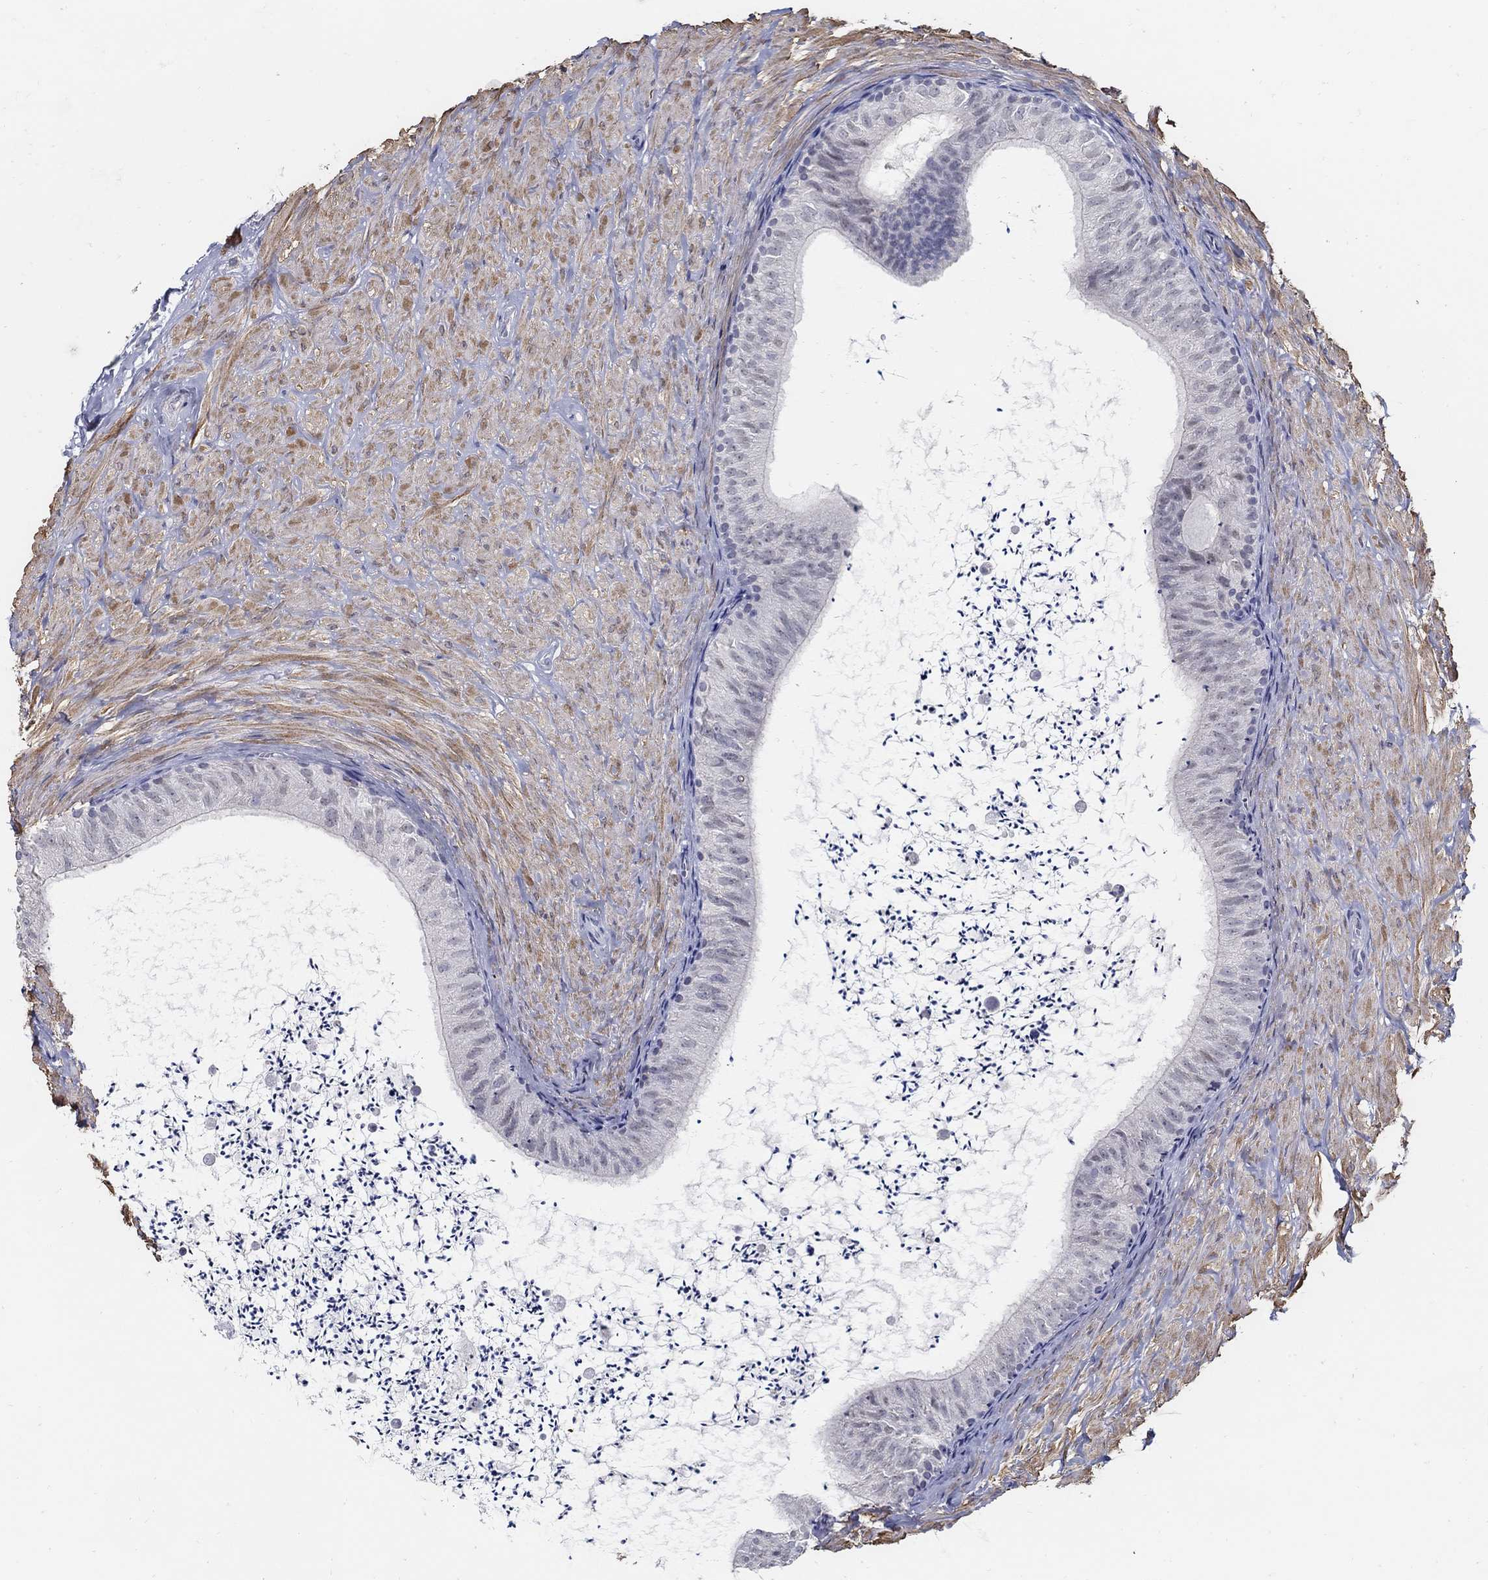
{"staining": {"intensity": "negative", "quantity": "none", "location": "none"}, "tissue": "epididymis", "cell_type": "Glandular cells", "image_type": "normal", "snomed": [{"axis": "morphology", "description": "Normal tissue, NOS"}, {"axis": "topography", "description": "Epididymis"}], "caption": "This is a histopathology image of immunohistochemistry staining of normal epididymis, which shows no expression in glandular cells. Brightfield microscopy of immunohistochemistry (IHC) stained with DAB (brown) and hematoxylin (blue), captured at high magnification.", "gene": "USP29", "patient": {"sex": "male", "age": 32}}